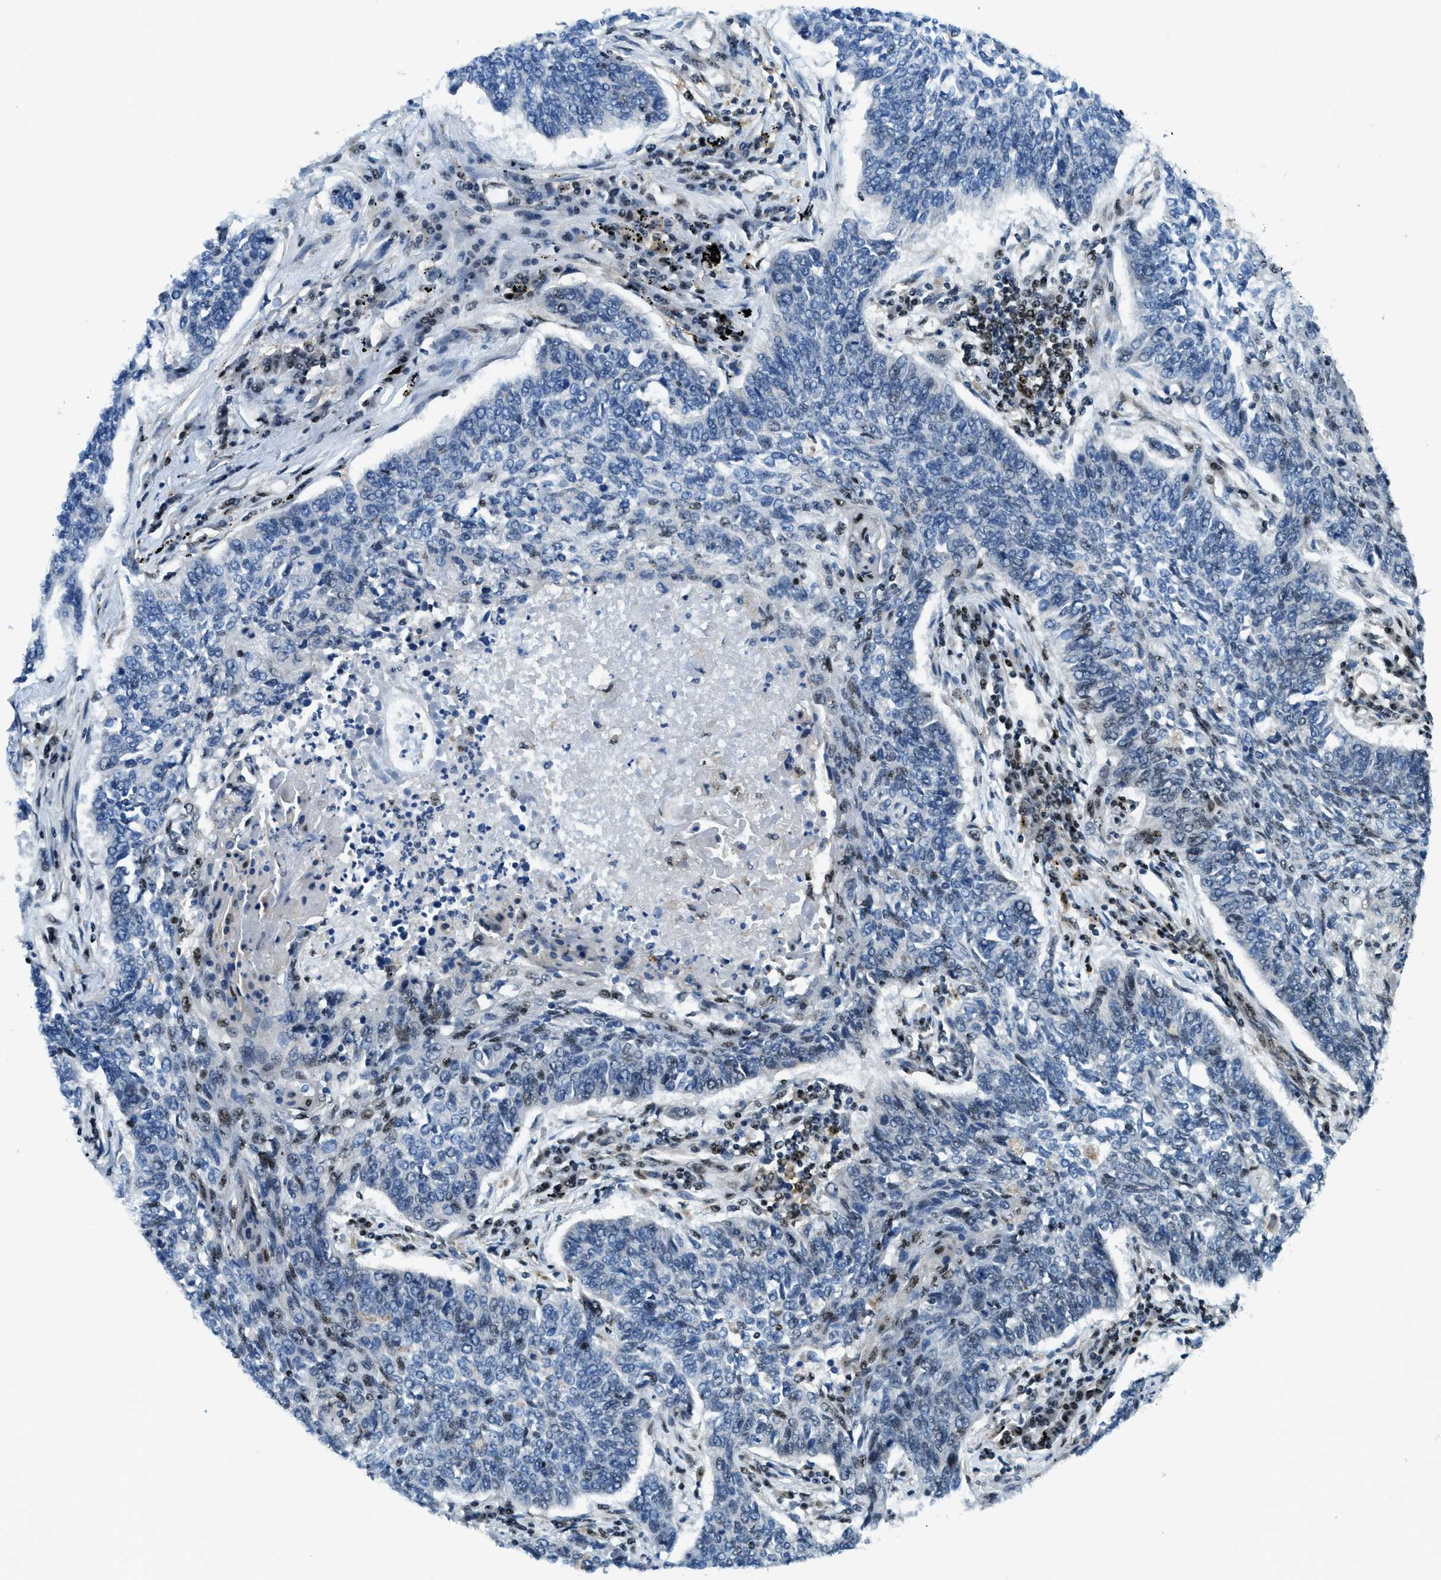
{"staining": {"intensity": "negative", "quantity": "none", "location": "none"}, "tissue": "lung cancer", "cell_type": "Tumor cells", "image_type": "cancer", "snomed": [{"axis": "morphology", "description": "Normal tissue, NOS"}, {"axis": "morphology", "description": "Squamous cell carcinoma, NOS"}, {"axis": "topography", "description": "Cartilage tissue"}, {"axis": "topography", "description": "Bronchus"}, {"axis": "topography", "description": "Lung"}], "caption": "This photomicrograph is of lung cancer stained with IHC to label a protein in brown with the nuclei are counter-stained blue. There is no positivity in tumor cells. (Brightfield microscopy of DAB (3,3'-diaminobenzidine) immunohistochemistry at high magnification).", "gene": "SP100", "patient": {"sex": "female", "age": 49}}